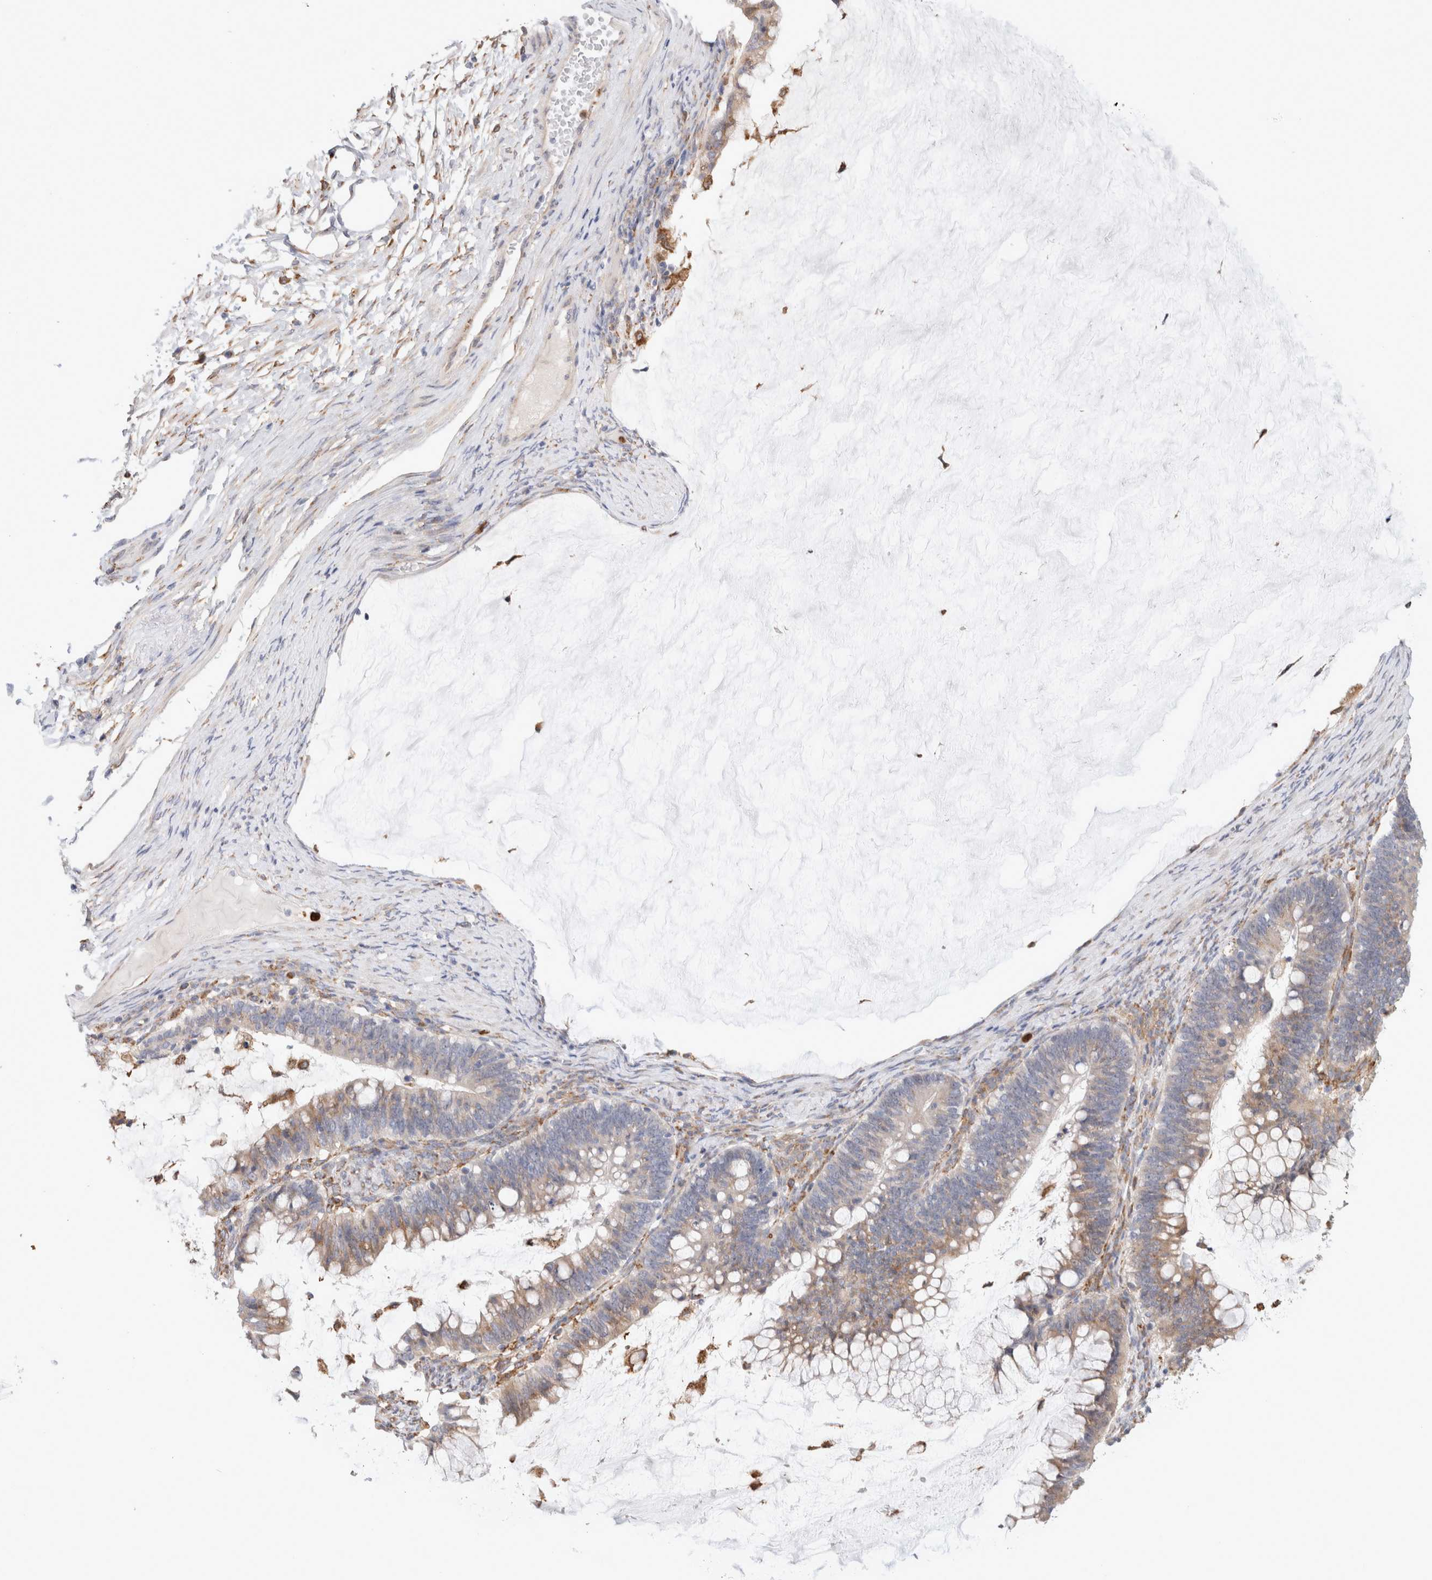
{"staining": {"intensity": "weak", "quantity": "25%-75%", "location": "cytoplasmic/membranous"}, "tissue": "ovarian cancer", "cell_type": "Tumor cells", "image_type": "cancer", "snomed": [{"axis": "morphology", "description": "Cystadenocarcinoma, mucinous, NOS"}, {"axis": "topography", "description": "Ovary"}], "caption": "Immunohistochemical staining of human ovarian mucinous cystadenocarcinoma reveals low levels of weak cytoplasmic/membranous expression in about 25%-75% of tumor cells.", "gene": "P4HA1", "patient": {"sex": "female", "age": 61}}